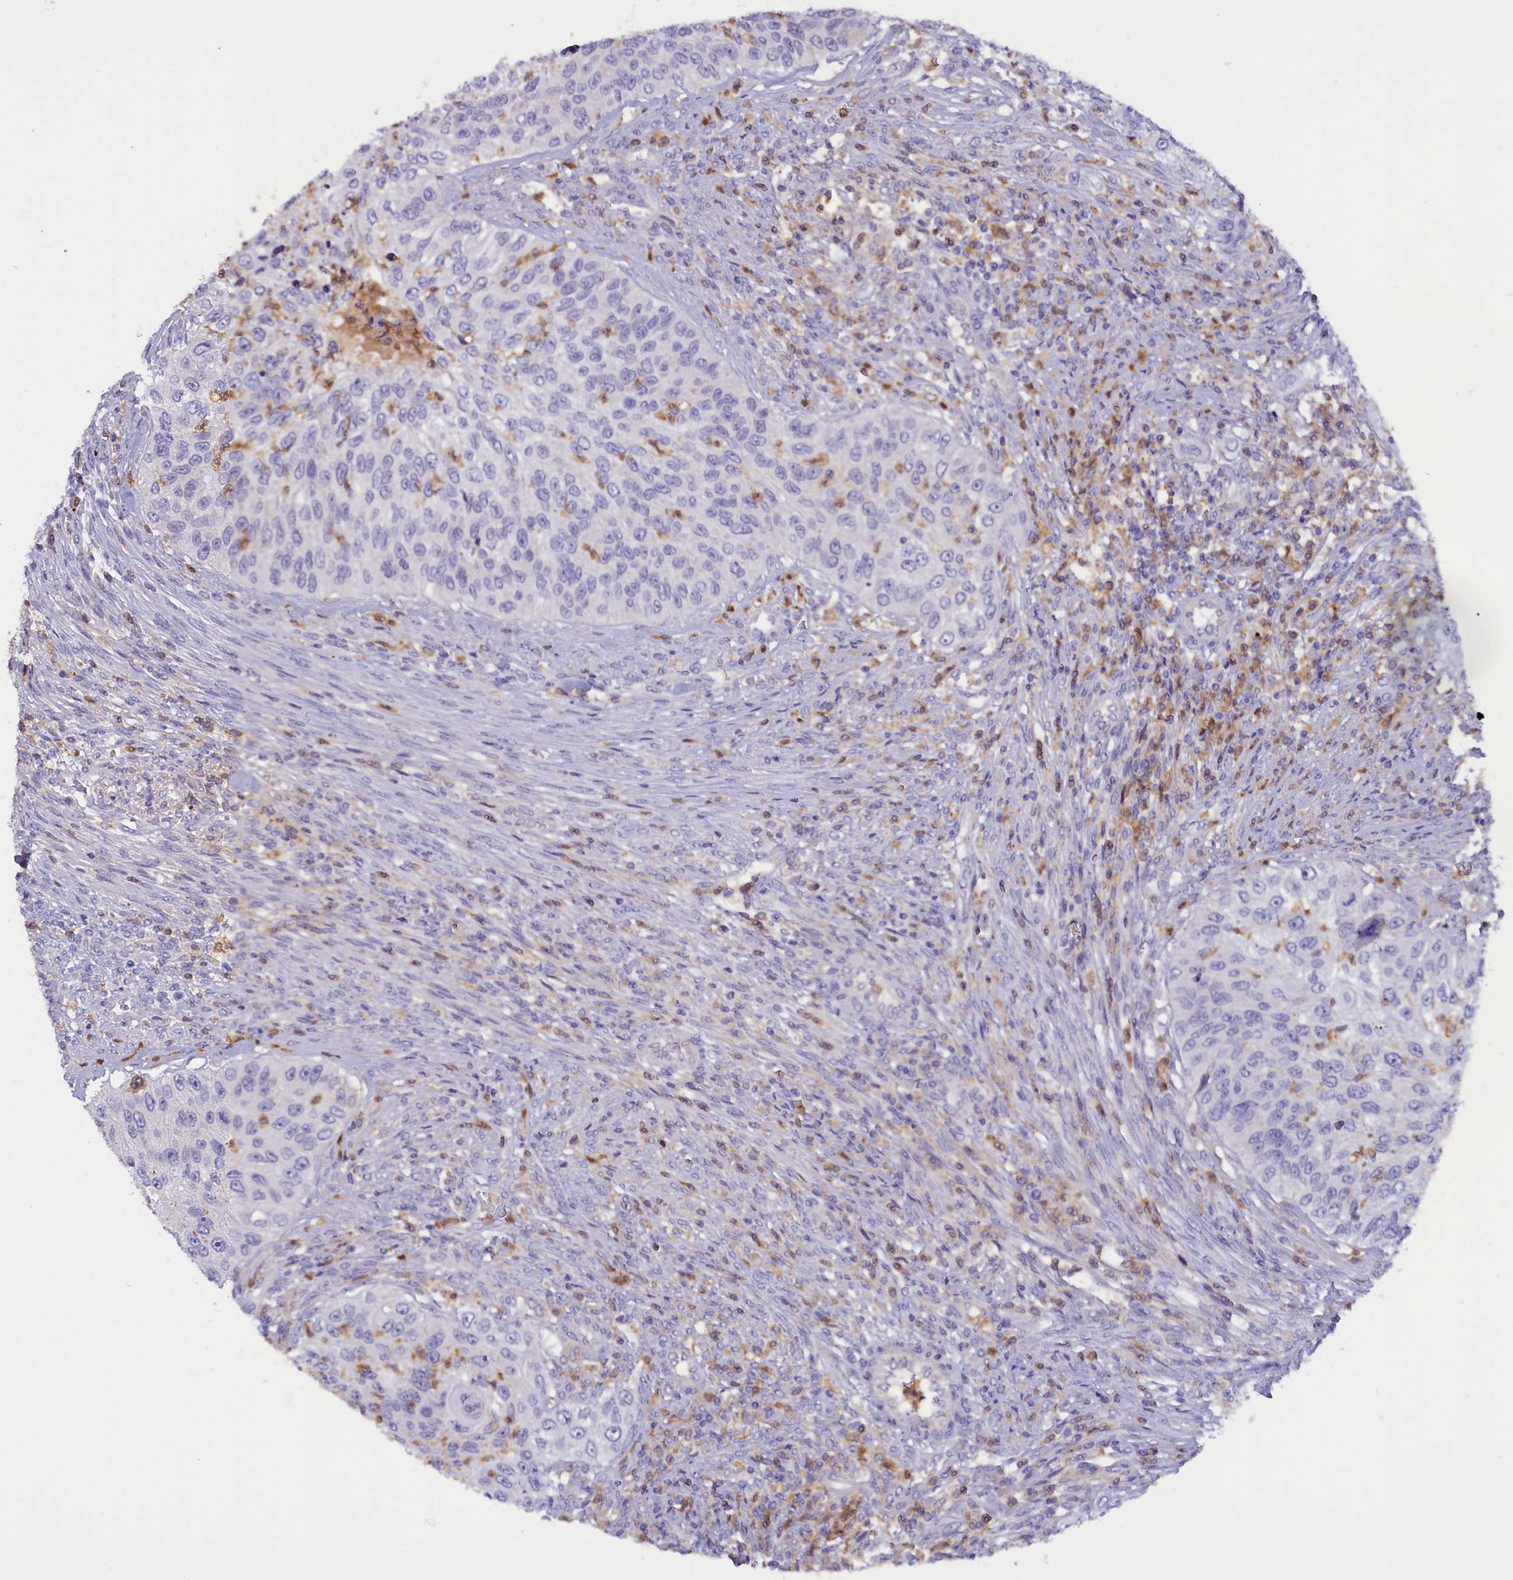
{"staining": {"intensity": "negative", "quantity": "none", "location": "none"}, "tissue": "urothelial cancer", "cell_type": "Tumor cells", "image_type": "cancer", "snomed": [{"axis": "morphology", "description": "Urothelial carcinoma, High grade"}, {"axis": "topography", "description": "Urinary bladder"}], "caption": "Tumor cells show no significant staining in urothelial cancer.", "gene": "FAM149B1", "patient": {"sex": "female", "age": 60}}